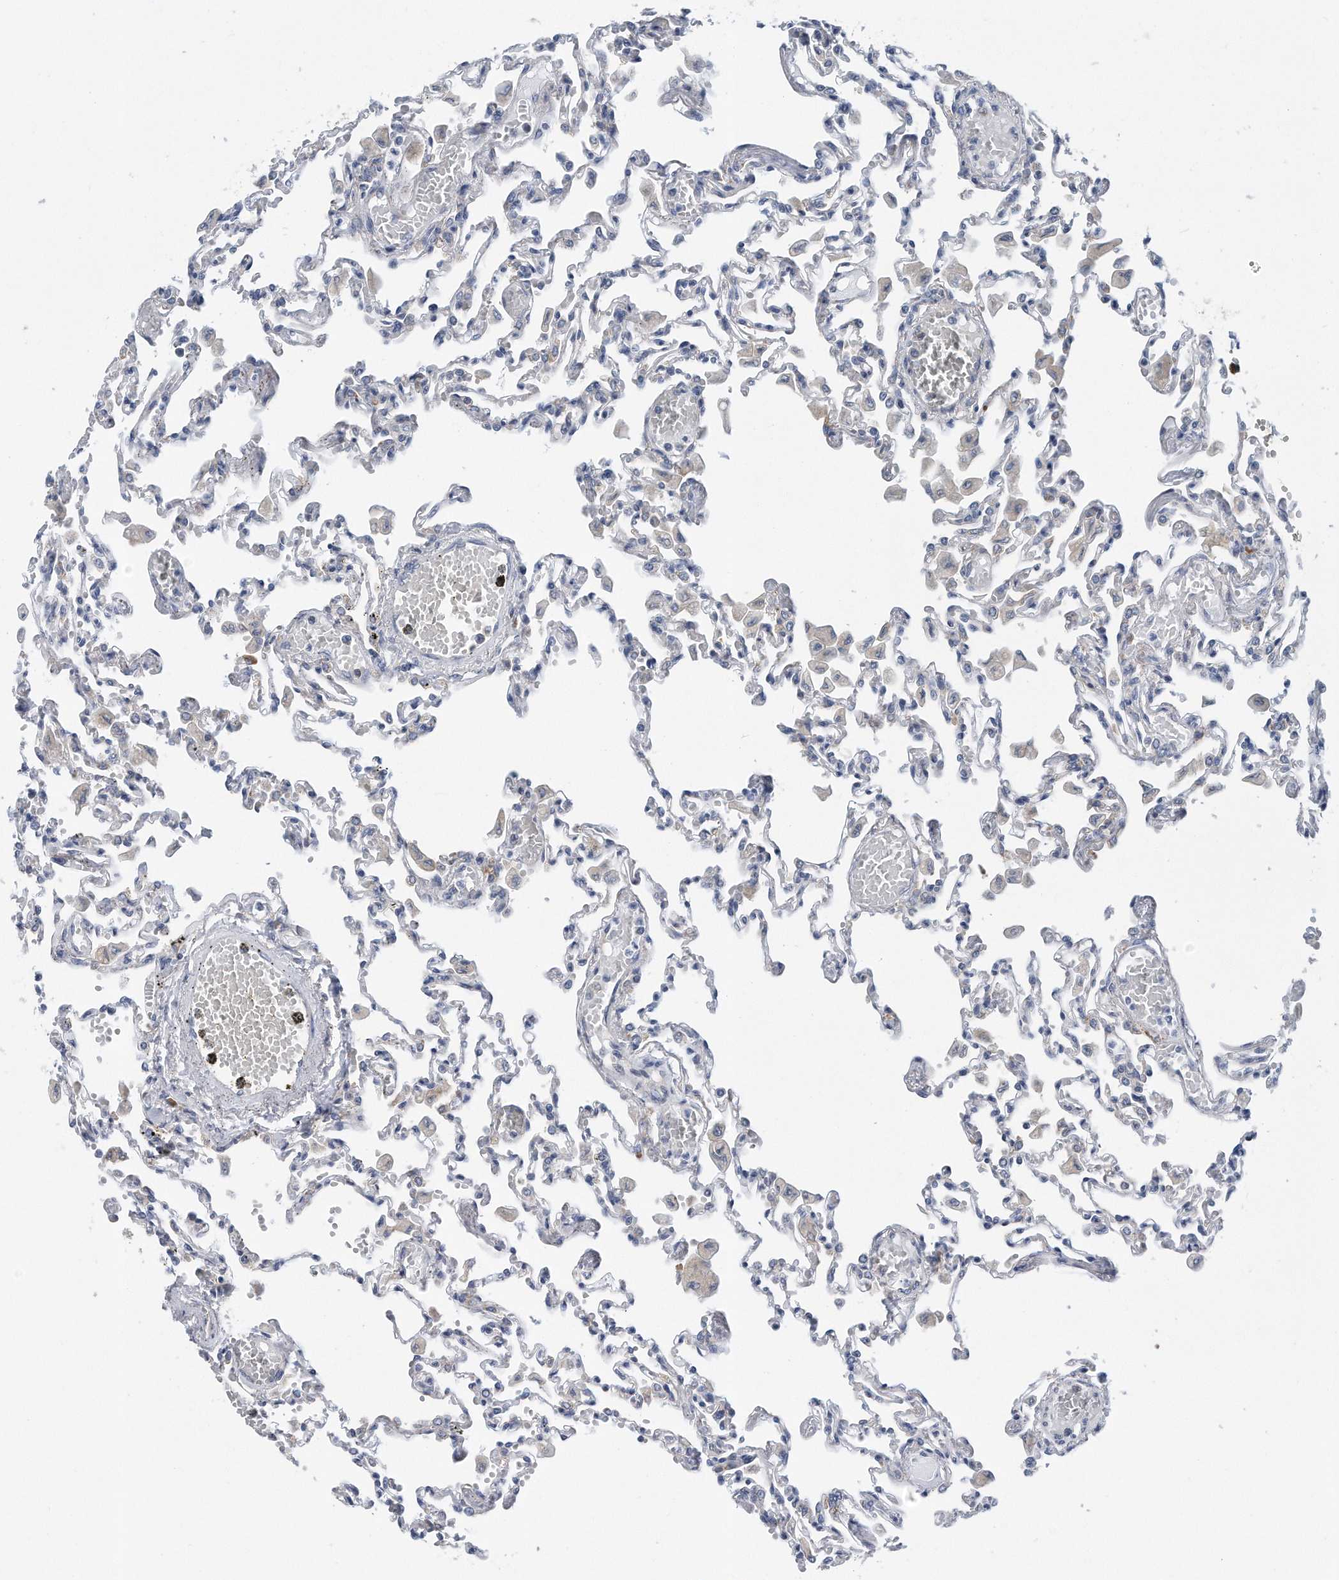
{"staining": {"intensity": "negative", "quantity": "none", "location": "none"}, "tissue": "lung", "cell_type": "Alveolar cells", "image_type": "normal", "snomed": [{"axis": "morphology", "description": "Normal tissue, NOS"}, {"axis": "topography", "description": "Bronchus"}, {"axis": "topography", "description": "Lung"}], "caption": "Micrograph shows no protein staining in alveolar cells of normal lung.", "gene": "RPL26L1", "patient": {"sex": "female", "age": 49}}